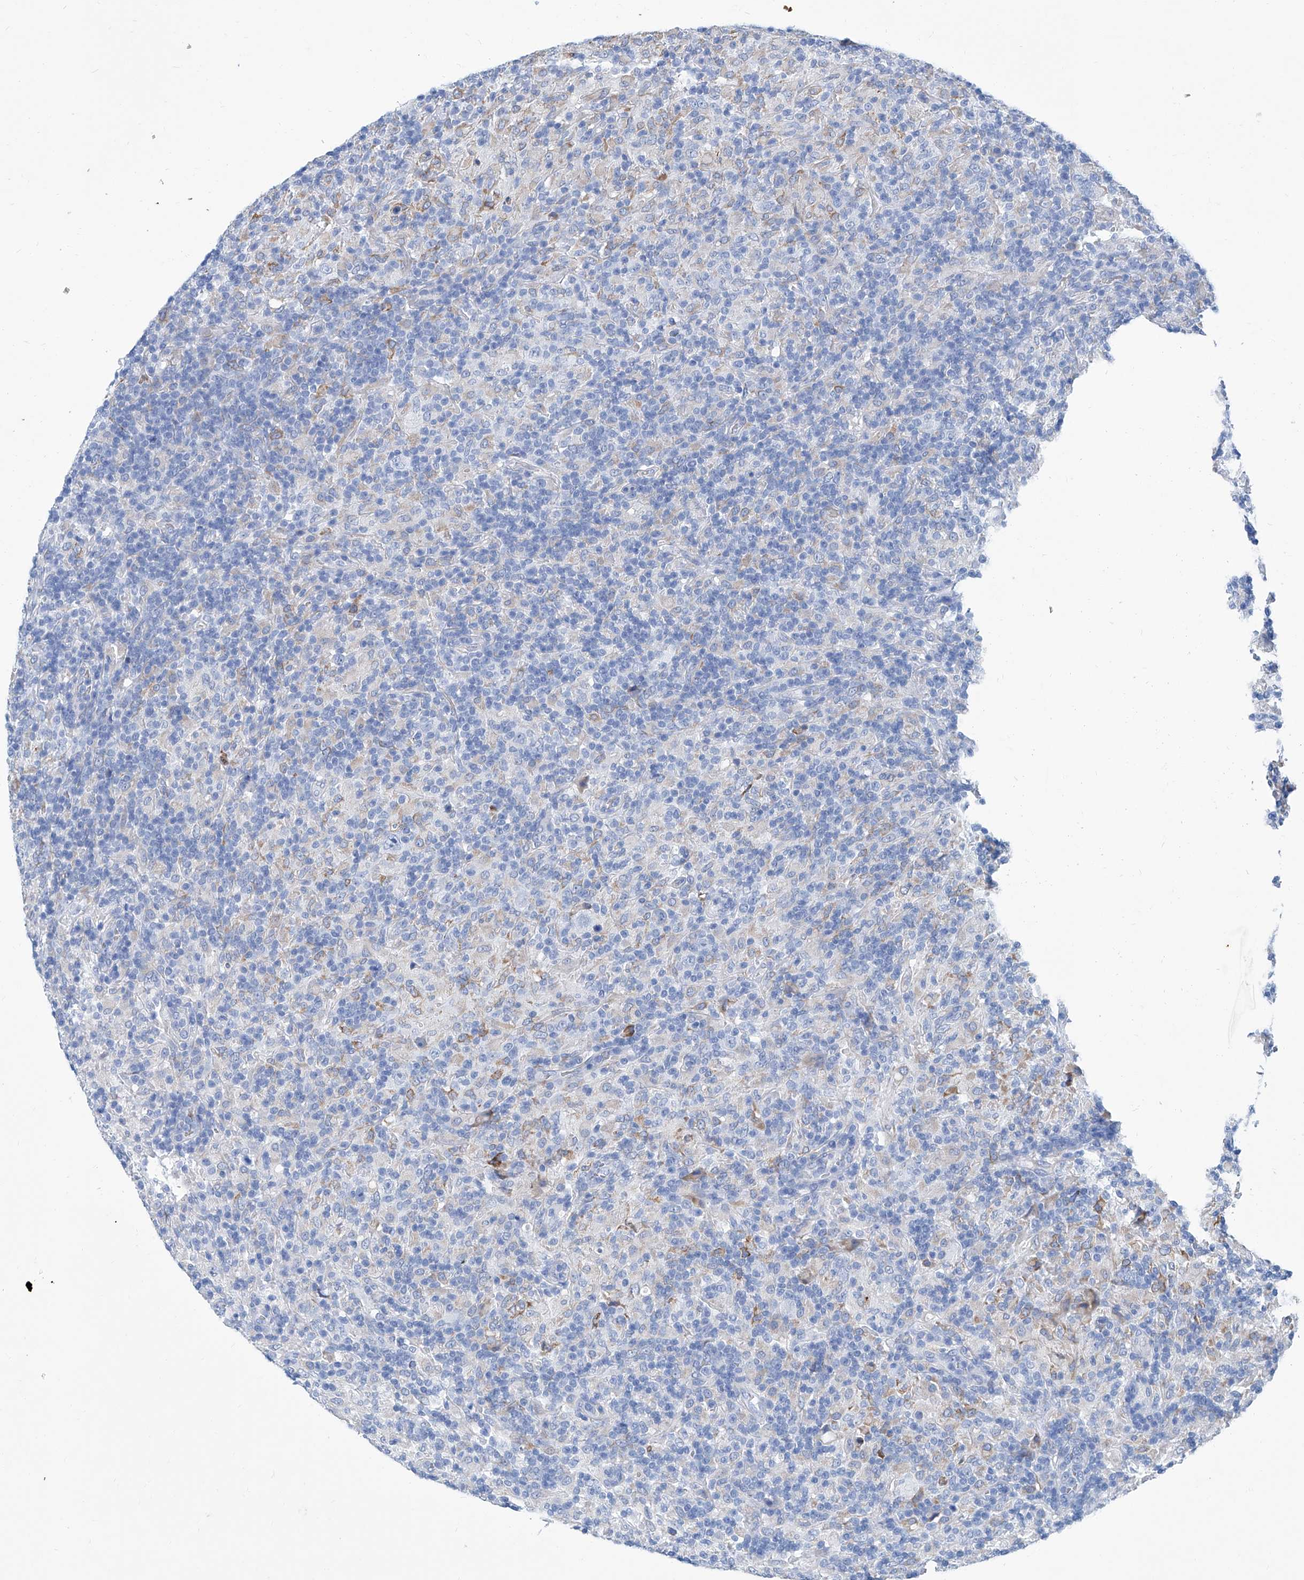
{"staining": {"intensity": "negative", "quantity": "none", "location": "none"}, "tissue": "lymphoma", "cell_type": "Tumor cells", "image_type": "cancer", "snomed": [{"axis": "morphology", "description": "Hodgkin's disease, NOS"}, {"axis": "topography", "description": "Lymph node"}], "caption": "DAB immunohistochemical staining of Hodgkin's disease exhibits no significant expression in tumor cells.", "gene": "FPR2", "patient": {"sex": "male", "age": 70}}